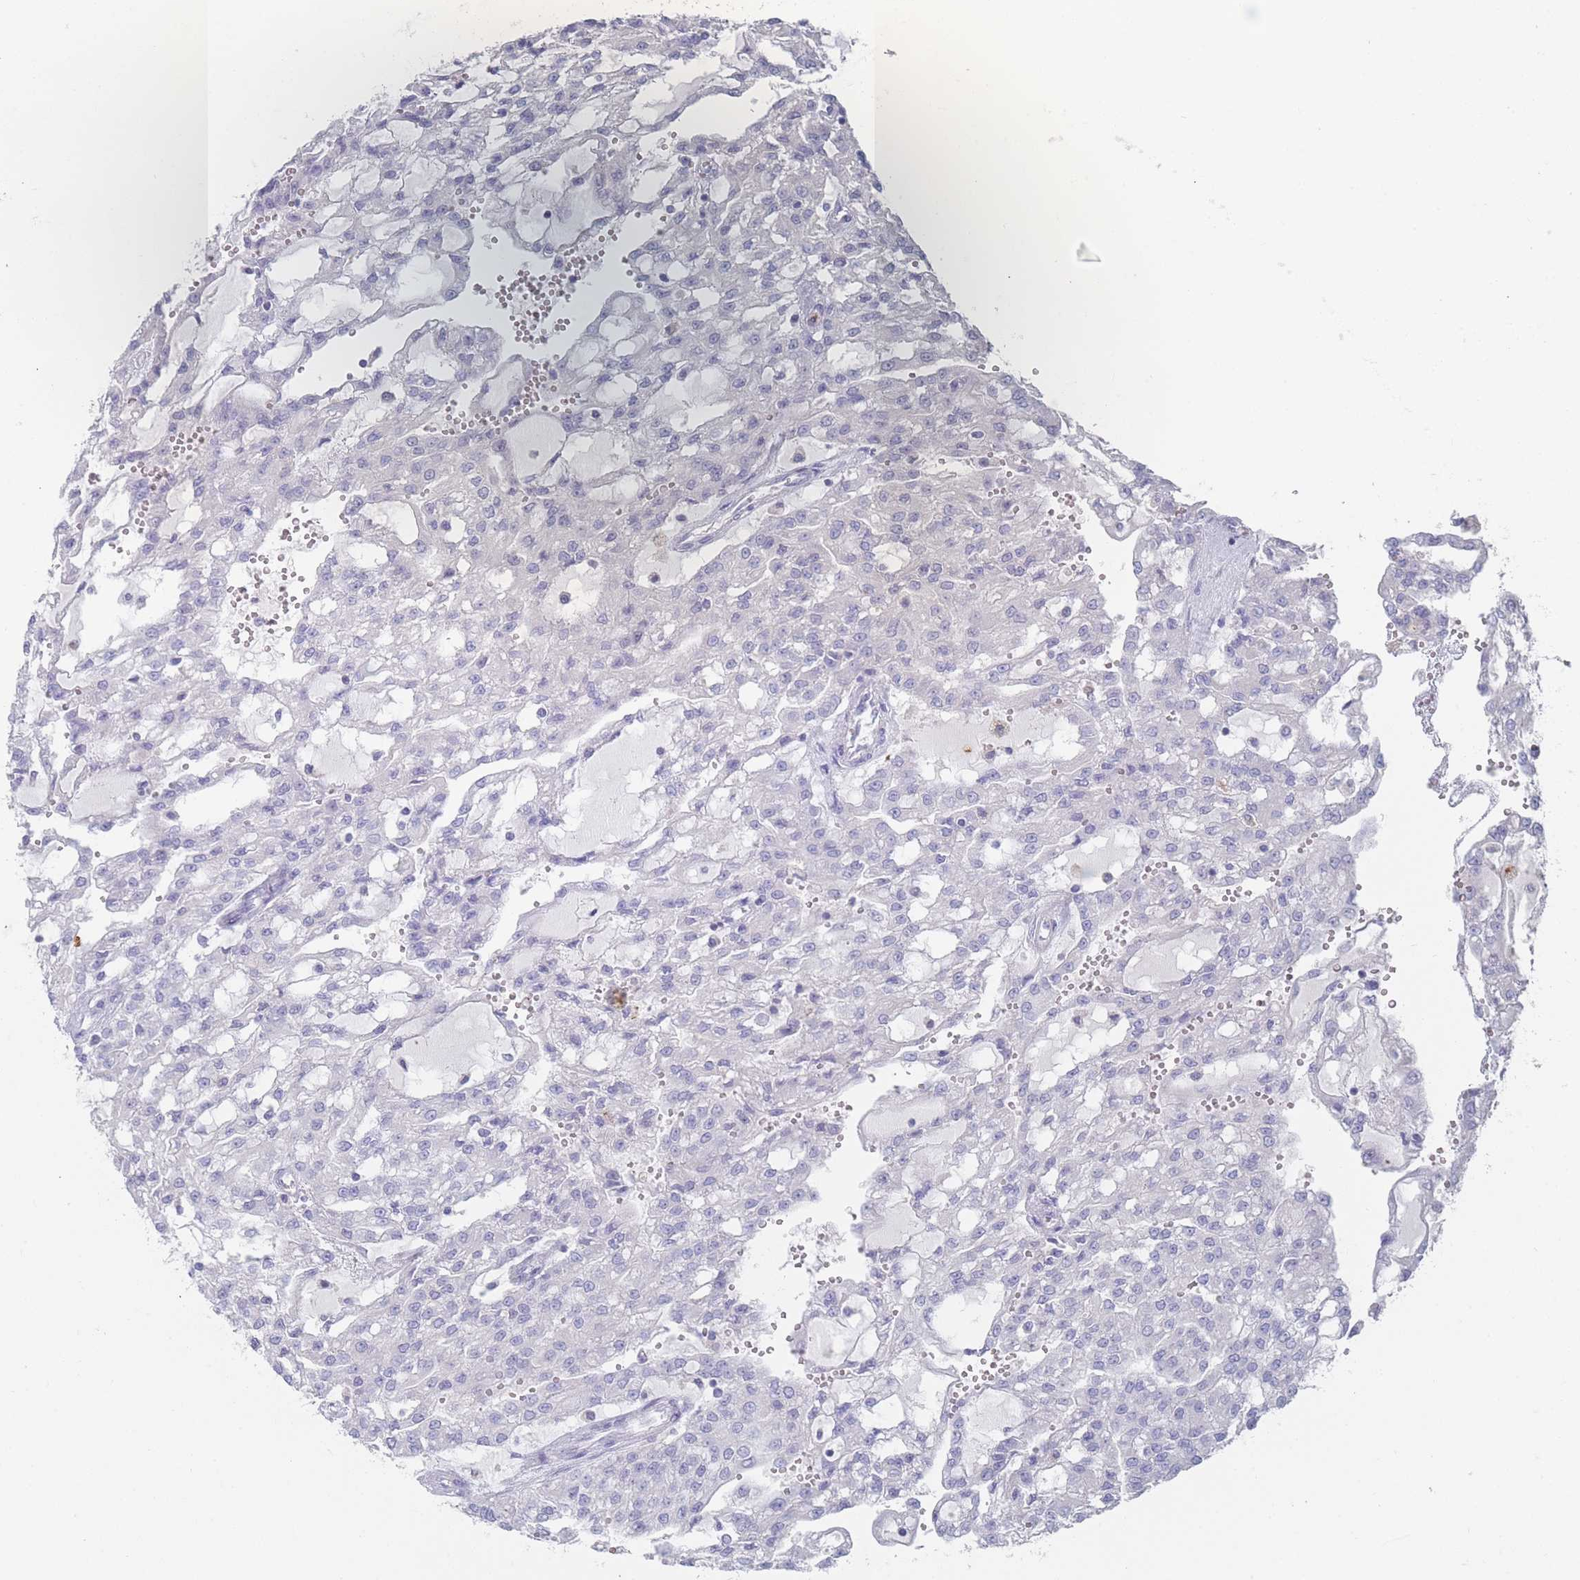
{"staining": {"intensity": "negative", "quantity": "none", "location": "none"}, "tissue": "renal cancer", "cell_type": "Tumor cells", "image_type": "cancer", "snomed": [{"axis": "morphology", "description": "Adenocarcinoma, NOS"}, {"axis": "topography", "description": "Kidney"}], "caption": "A photomicrograph of human renal cancer (adenocarcinoma) is negative for staining in tumor cells.", "gene": "ATP1A3", "patient": {"sex": "male", "age": 63}}